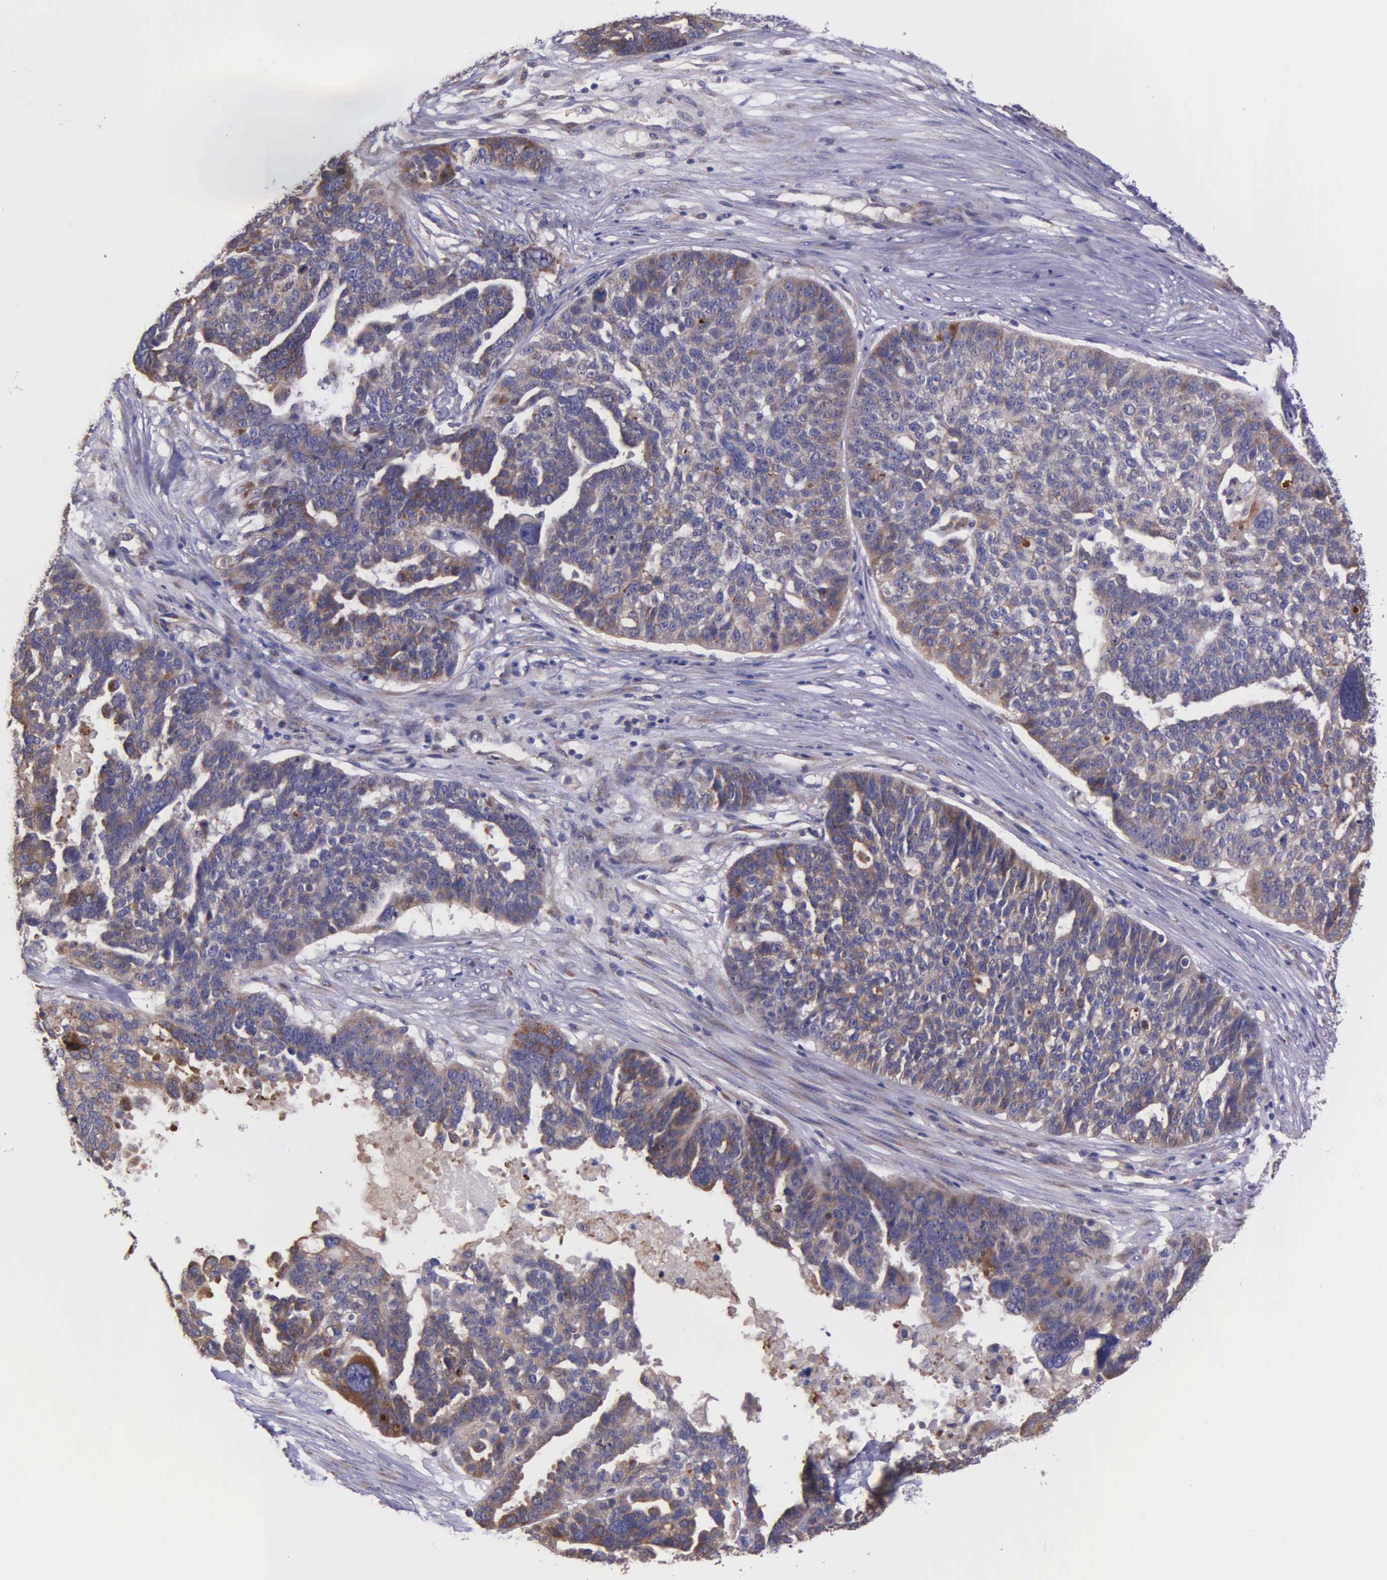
{"staining": {"intensity": "weak", "quantity": ">75%", "location": "cytoplasmic/membranous"}, "tissue": "ovarian cancer", "cell_type": "Tumor cells", "image_type": "cancer", "snomed": [{"axis": "morphology", "description": "Cystadenocarcinoma, serous, NOS"}, {"axis": "topography", "description": "Ovary"}], "caption": "The immunohistochemical stain labels weak cytoplasmic/membranous staining in tumor cells of ovarian cancer (serous cystadenocarcinoma) tissue.", "gene": "ZC3H12B", "patient": {"sex": "female", "age": 59}}